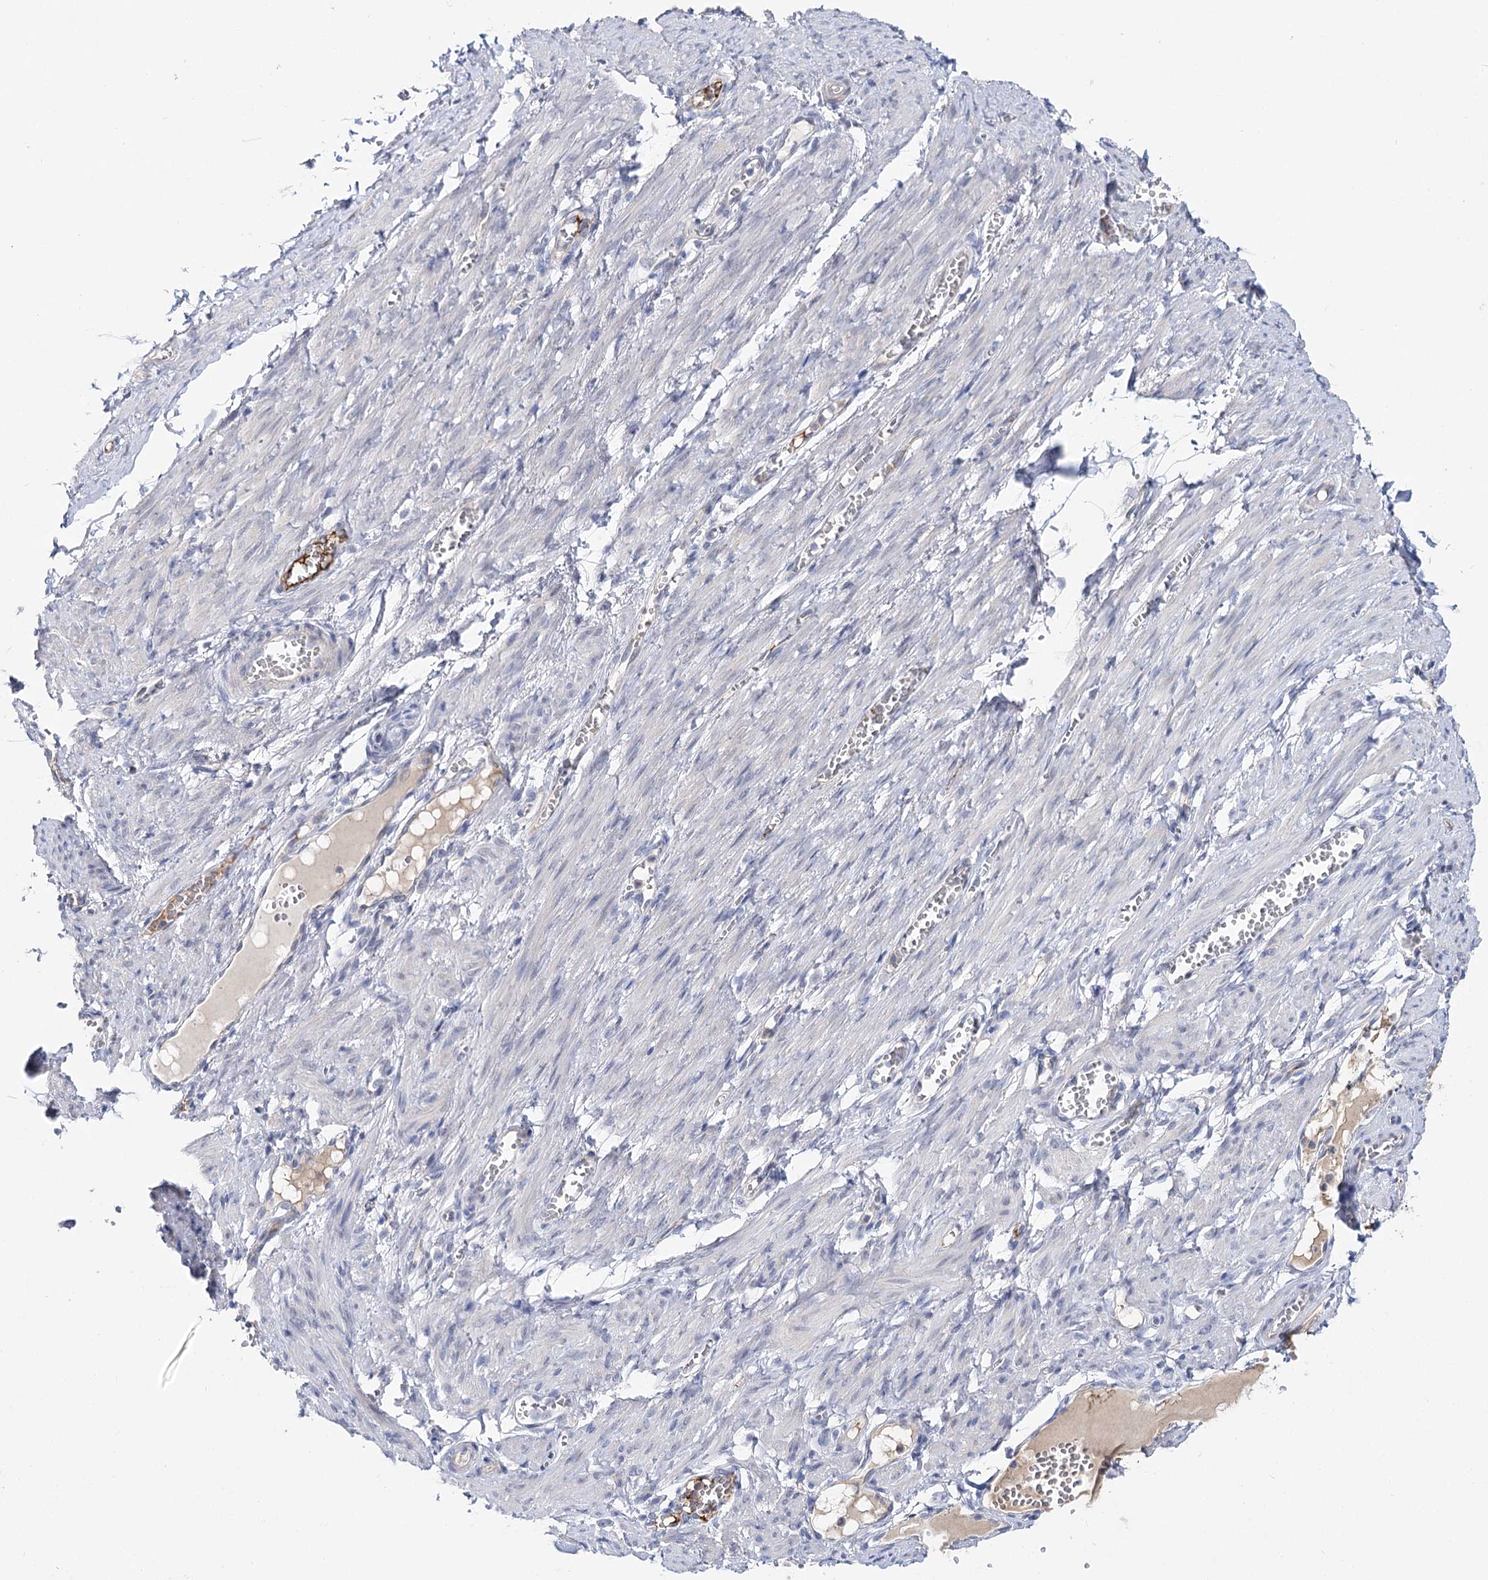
{"staining": {"intensity": "negative", "quantity": "none", "location": "none"}, "tissue": "adipose tissue", "cell_type": "Adipocytes", "image_type": "normal", "snomed": [{"axis": "morphology", "description": "Normal tissue, NOS"}, {"axis": "topography", "description": "Smooth muscle"}, {"axis": "topography", "description": "Peripheral nerve tissue"}], "caption": "Immunohistochemistry (IHC) histopathology image of normal adipose tissue: adipose tissue stained with DAB displays no significant protein positivity in adipocytes. (DAB (3,3'-diaminobenzidine) IHC visualized using brightfield microscopy, high magnification).", "gene": "UGP2", "patient": {"sex": "female", "age": 39}}